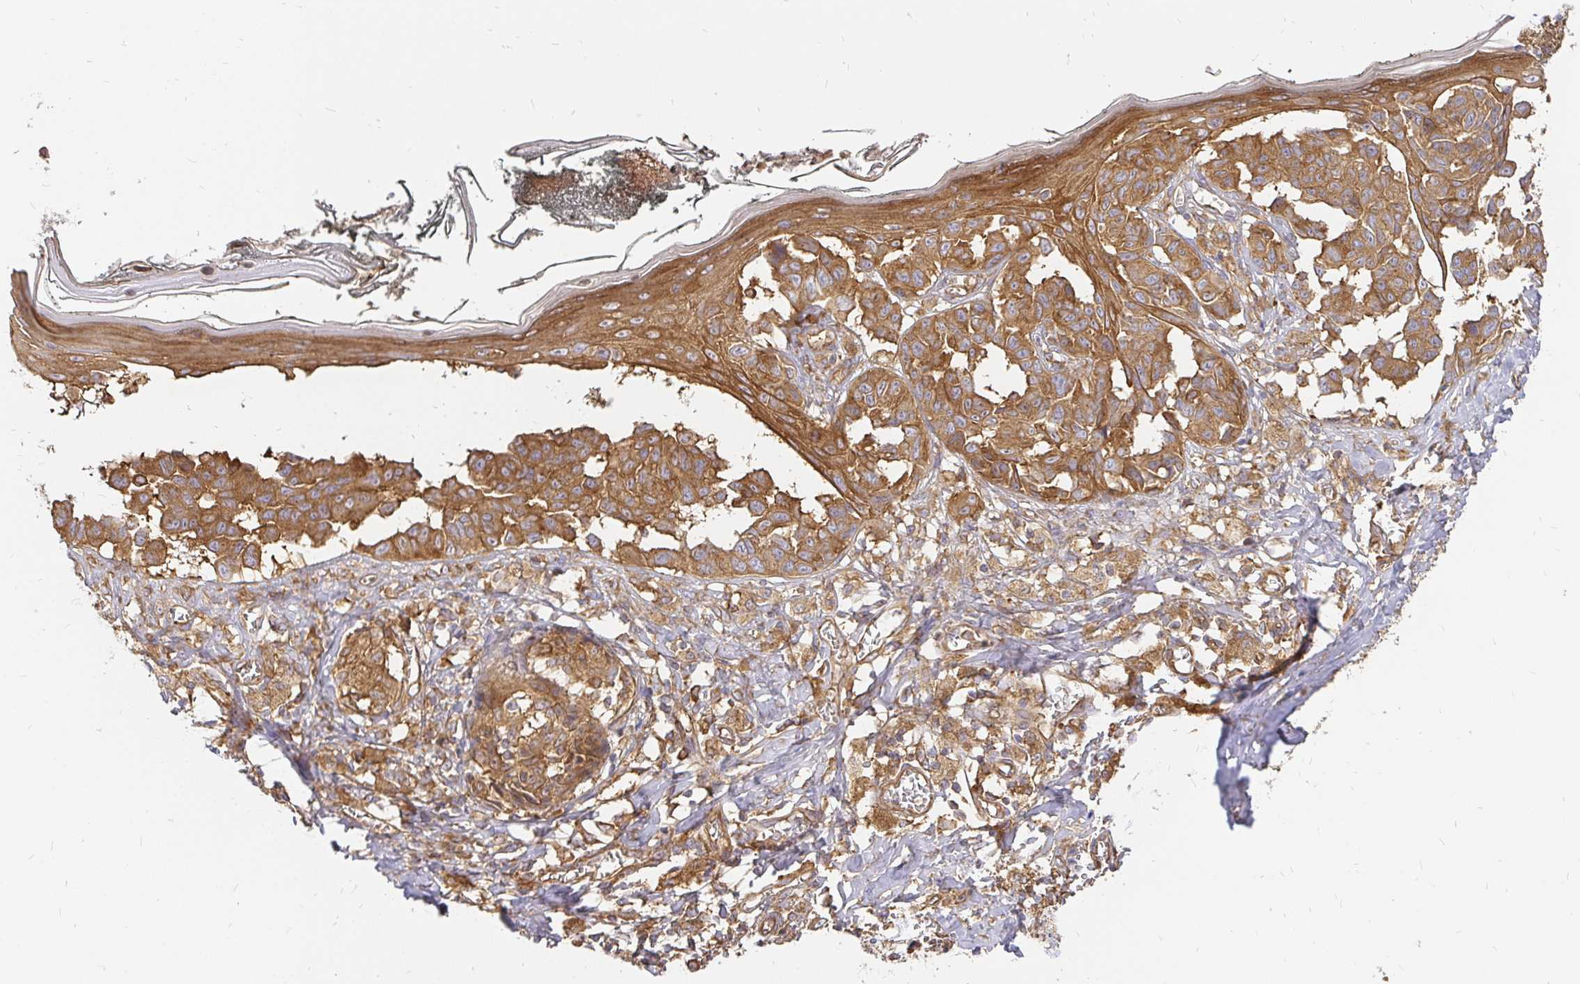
{"staining": {"intensity": "moderate", "quantity": ">75%", "location": "cytoplasmic/membranous"}, "tissue": "melanoma", "cell_type": "Tumor cells", "image_type": "cancer", "snomed": [{"axis": "morphology", "description": "Malignant melanoma, NOS"}, {"axis": "topography", "description": "Skin"}], "caption": "Protein staining displays moderate cytoplasmic/membranous staining in about >75% of tumor cells in malignant melanoma.", "gene": "KIF5B", "patient": {"sex": "female", "age": 43}}